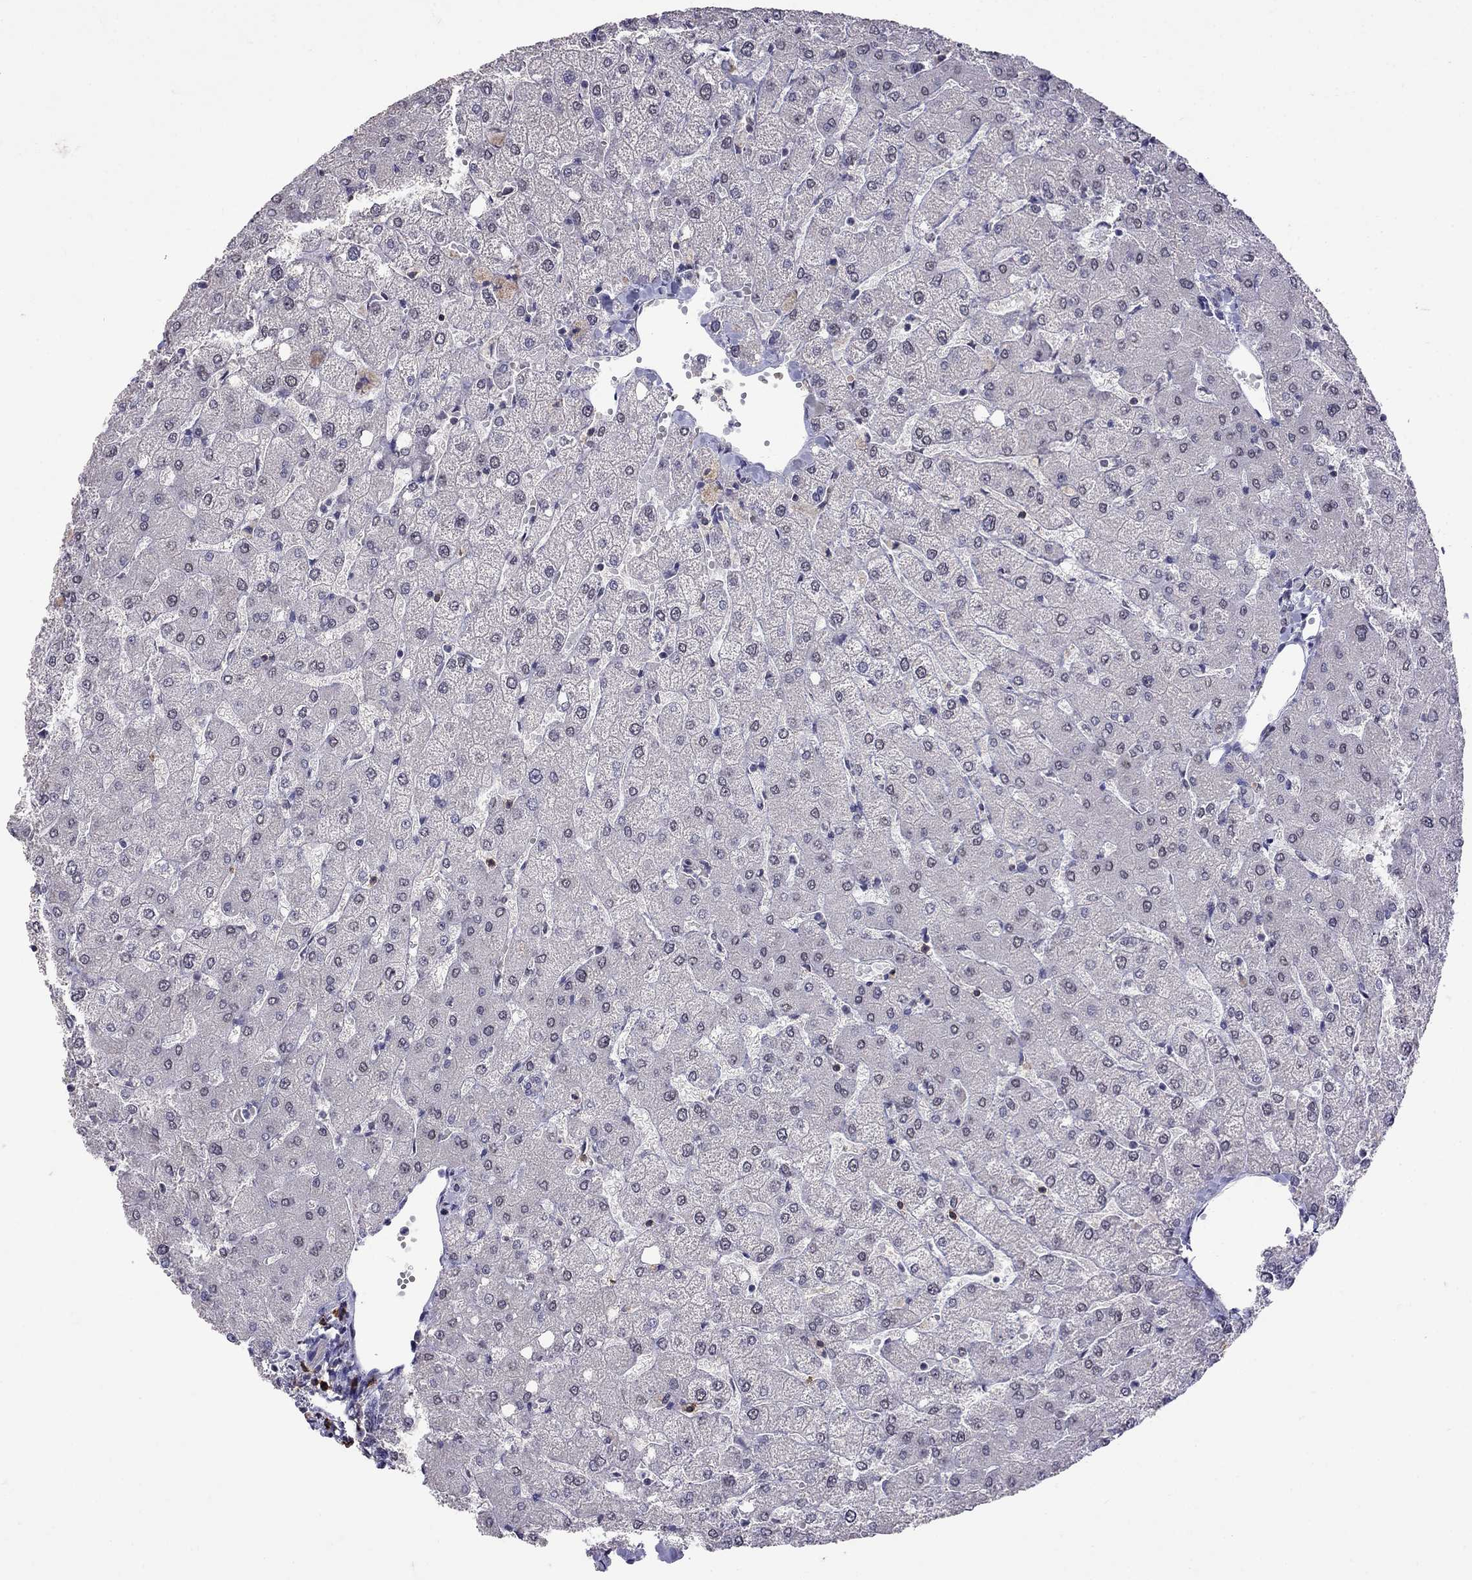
{"staining": {"intensity": "negative", "quantity": "none", "location": "none"}, "tissue": "liver", "cell_type": "Cholangiocytes", "image_type": "normal", "snomed": [{"axis": "morphology", "description": "Normal tissue, NOS"}, {"axis": "topography", "description": "Liver"}], "caption": "IHC image of benign human liver stained for a protein (brown), which displays no expression in cholangiocytes. Brightfield microscopy of immunohistochemistry (IHC) stained with DAB (3,3'-diaminobenzidine) (brown) and hematoxylin (blue), captured at high magnification.", "gene": "CD8B", "patient": {"sex": "female", "age": 54}}